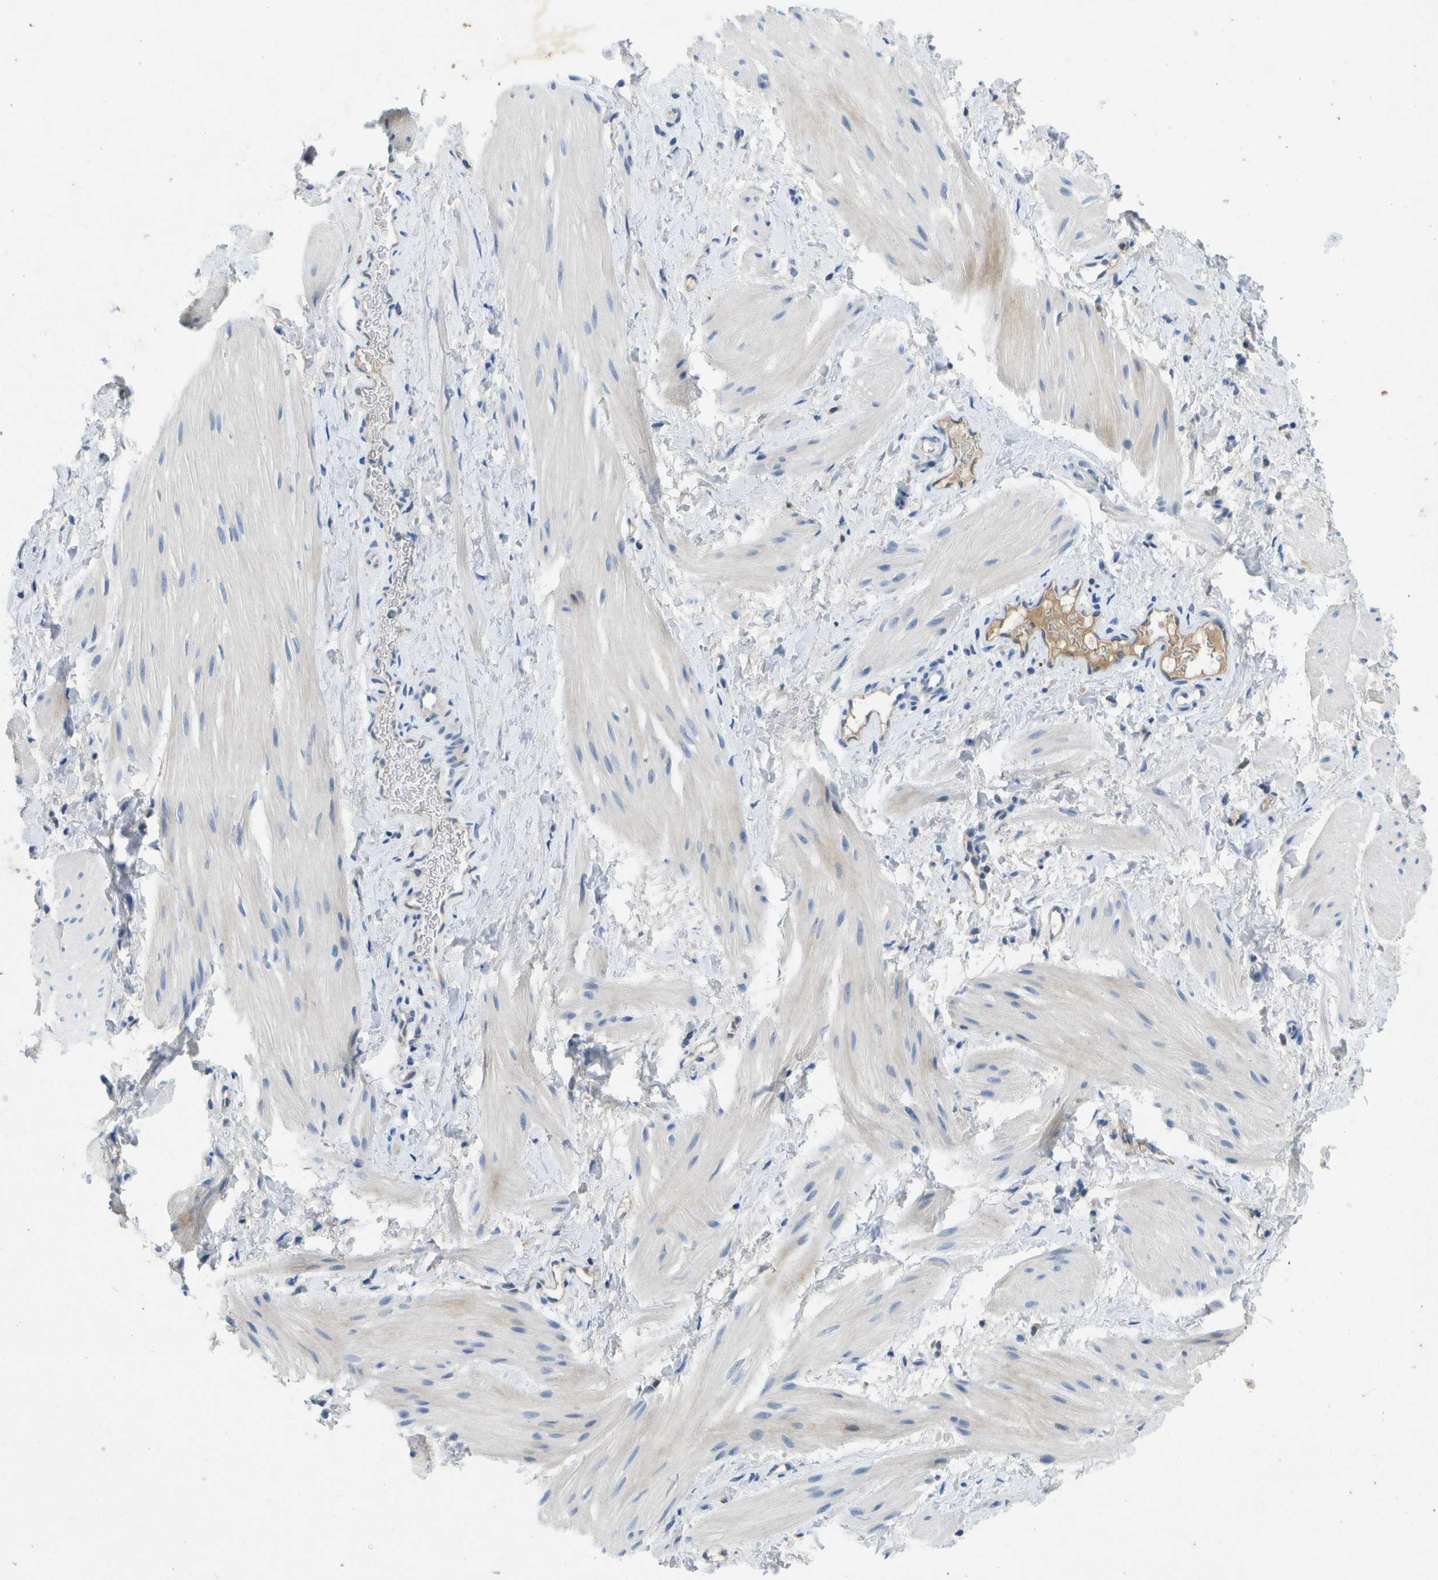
{"staining": {"intensity": "weak", "quantity": "<25%", "location": "cytoplasmic/membranous"}, "tissue": "smooth muscle", "cell_type": "Smooth muscle cells", "image_type": "normal", "snomed": [{"axis": "morphology", "description": "Normal tissue, NOS"}, {"axis": "topography", "description": "Smooth muscle"}], "caption": "A high-resolution image shows immunohistochemistry (IHC) staining of normal smooth muscle, which displays no significant expression in smooth muscle cells. (IHC, brightfield microscopy, high magnification).", "gene": "LIPG", "patient": {"sex": "male", "age": 16}}